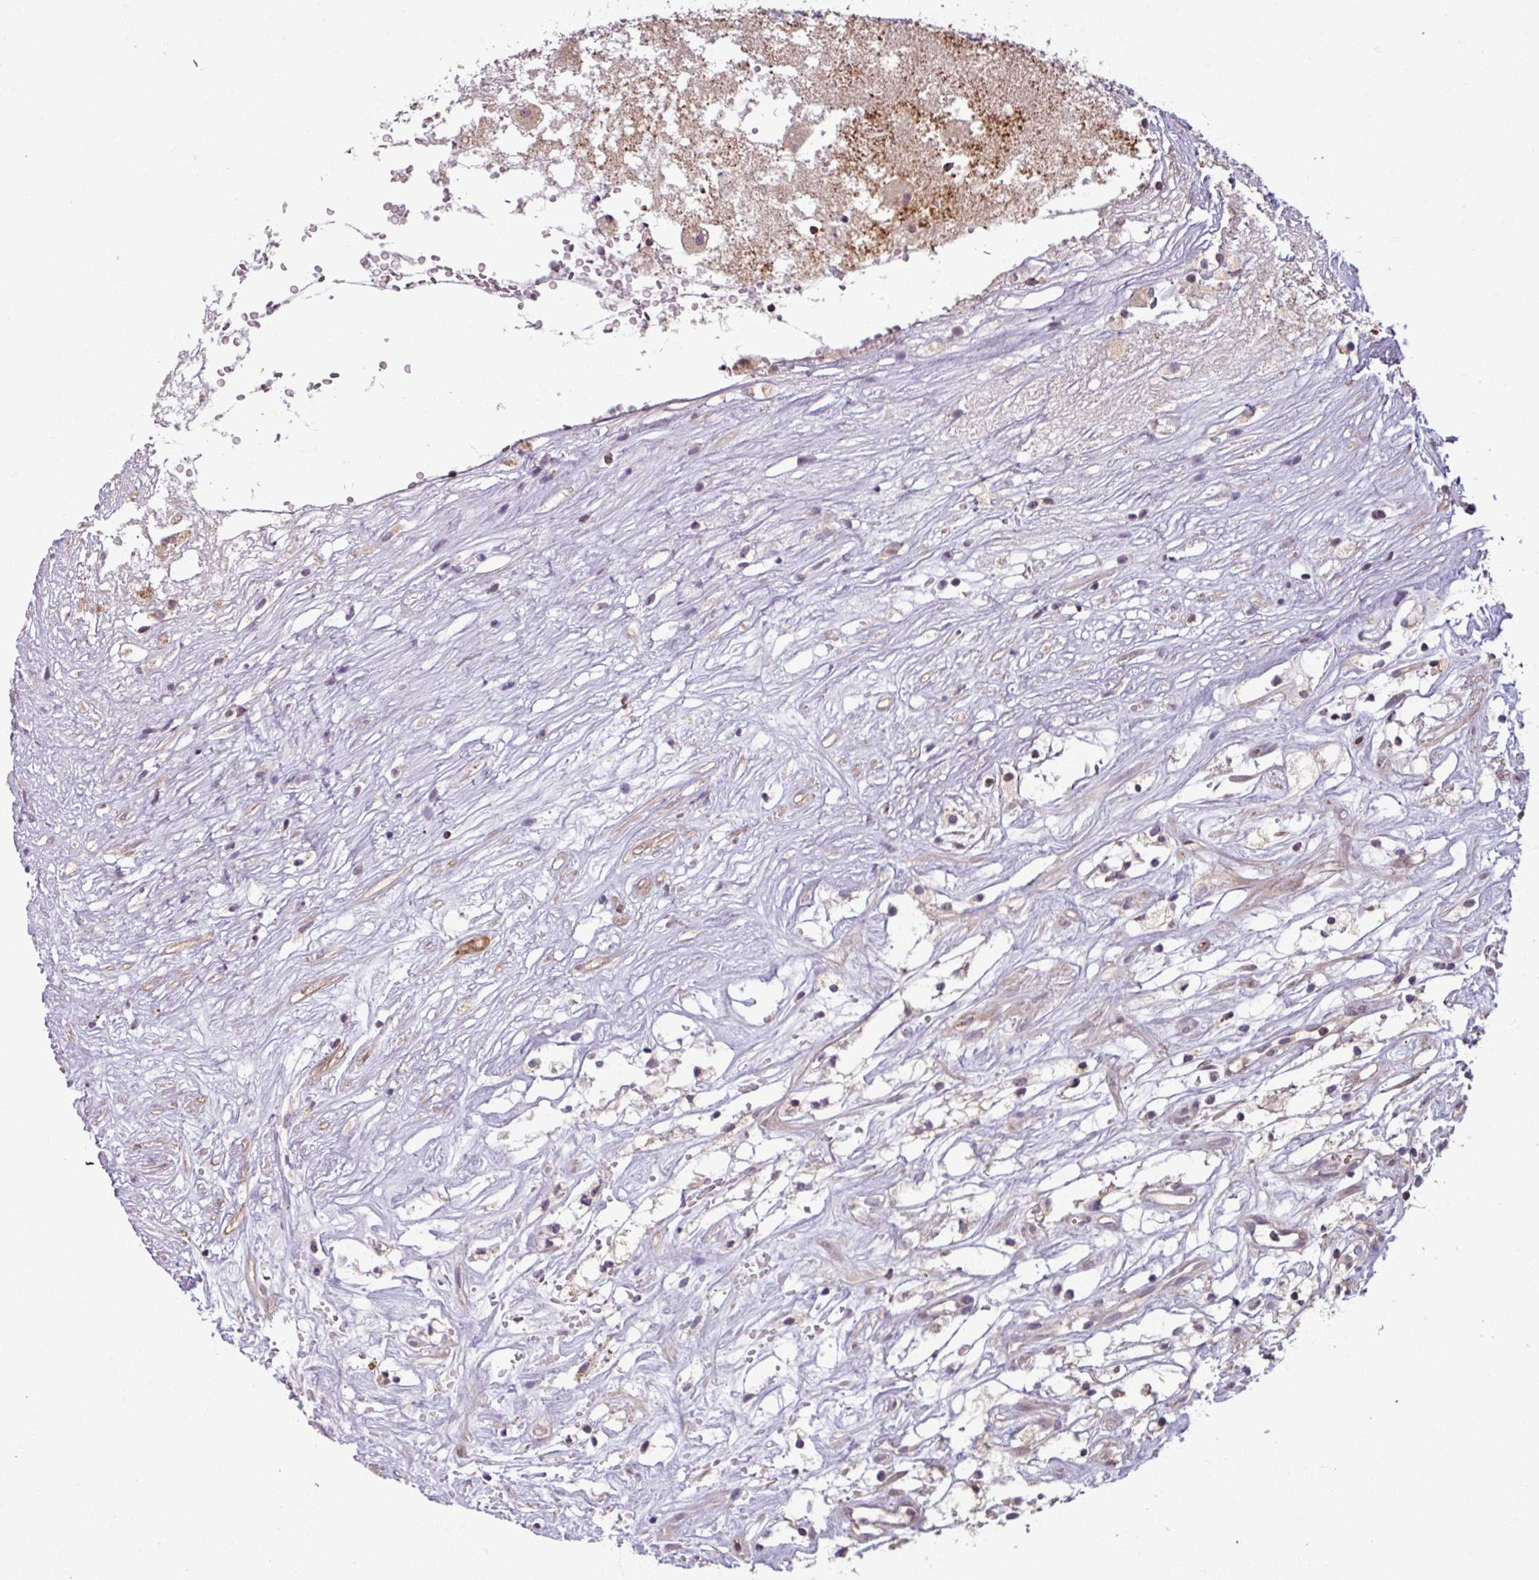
{"staining": {"intensity": "weak", "quantity": "<25%", "location": "cytoplasmic/membranous"}, "tissue": "renal cancer", "cell_type": "Tumor cells", "image_type": "cancer", "snomed": [{"axis": "morphology", "description": "Adenocarcinoma, NOS"}, {"axis": "topography", "description": "Kidney"}], "caption": "The IHC micrograph has no significant expression in tumor cells of adenocarcinoma (renal) tissue. The staining was performed using DAB to visualize the protein expression in brown, while the nuclei were stained in blue with hematoxylin (Magnification: 20x).", "gene": "OR6B1", "patient": {"sex": "male", "age": 59}}